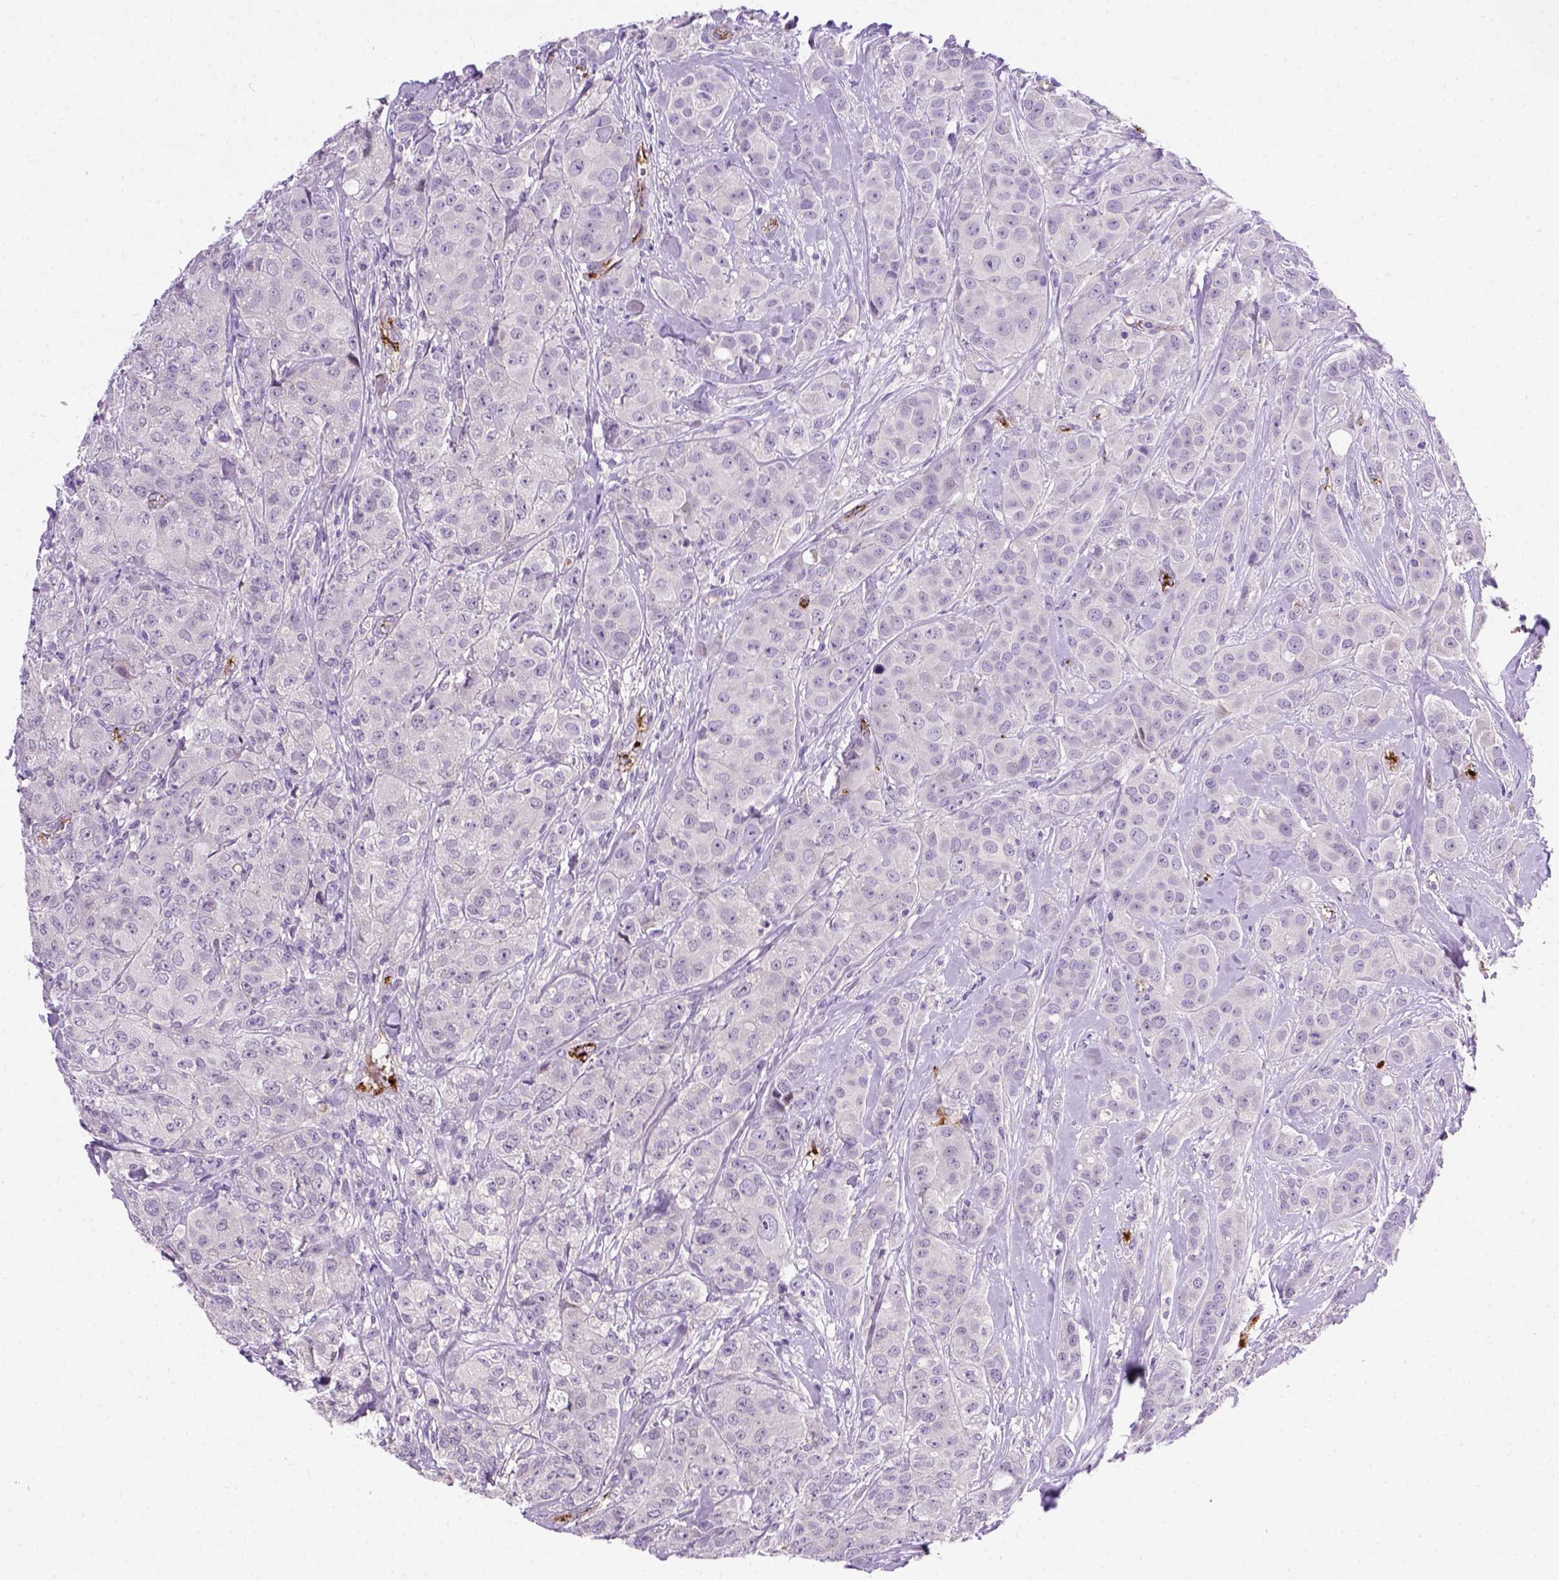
{"staining": {"intensity": "negative", "quantity": "none", "location": "none"}, "tissue": "breast cancer", "cell_type": "Tumor cells", "image_type": "cancer", "snomed": [{"axis": "morphology", "description": "Duct carcinoma"}, {"axis": "topography", "description": "Breast"}], "caption": "The image shows no staining of tumor cells in breast intraductal carcinoma. Nuclei are stained in blue.", "gene": "VWF", "patient": {"sex": "female", "age": 43}}